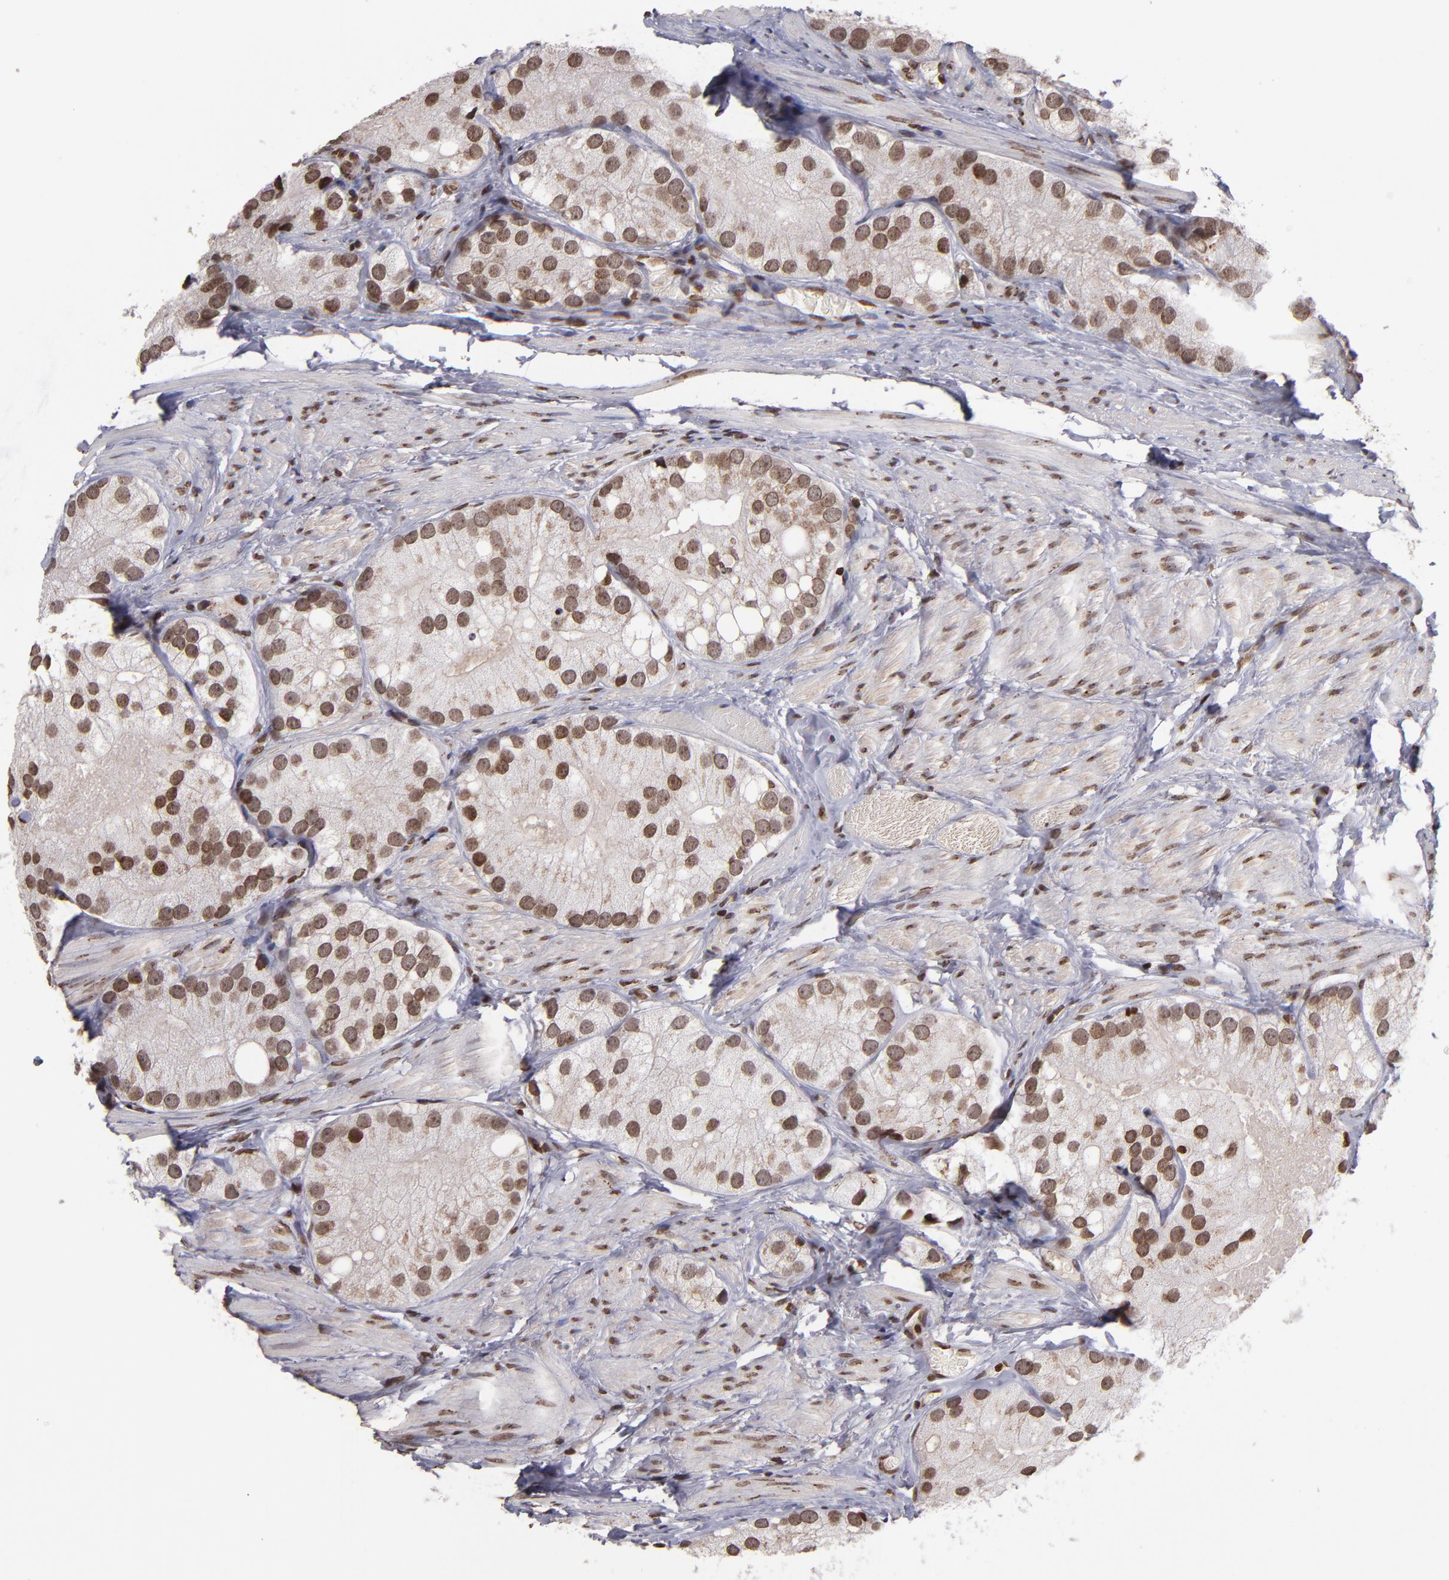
{"staining": {"intensity": "moderate", "quantity": ">75%", "location": "cytoplasmic/membranous,nuclear"}, "tissue": "prostate cancer", "cell_type": "Tumor cells", "image_type": "cancer", "snomed": [{"axis": "morphology", "description": "Adenocarcinoma, Low grade"}, {"axis": "topography", "description": "Prostate"}], "caption": "Immunohistochemistry photomicrograph of neoplastic tissue: human prostate cancer (low-grade adenocarcinoma) stained using immunohistochemistry shows medium levels of moderate protein expression localized specifically in the cytoplasmic/membranous and nuclear of tumor cells, appearing as a cytoplasmic/membranous and nuclear brown color.", "gene": "CSDC2", "patient": {"sex": "male", "age": 69}}